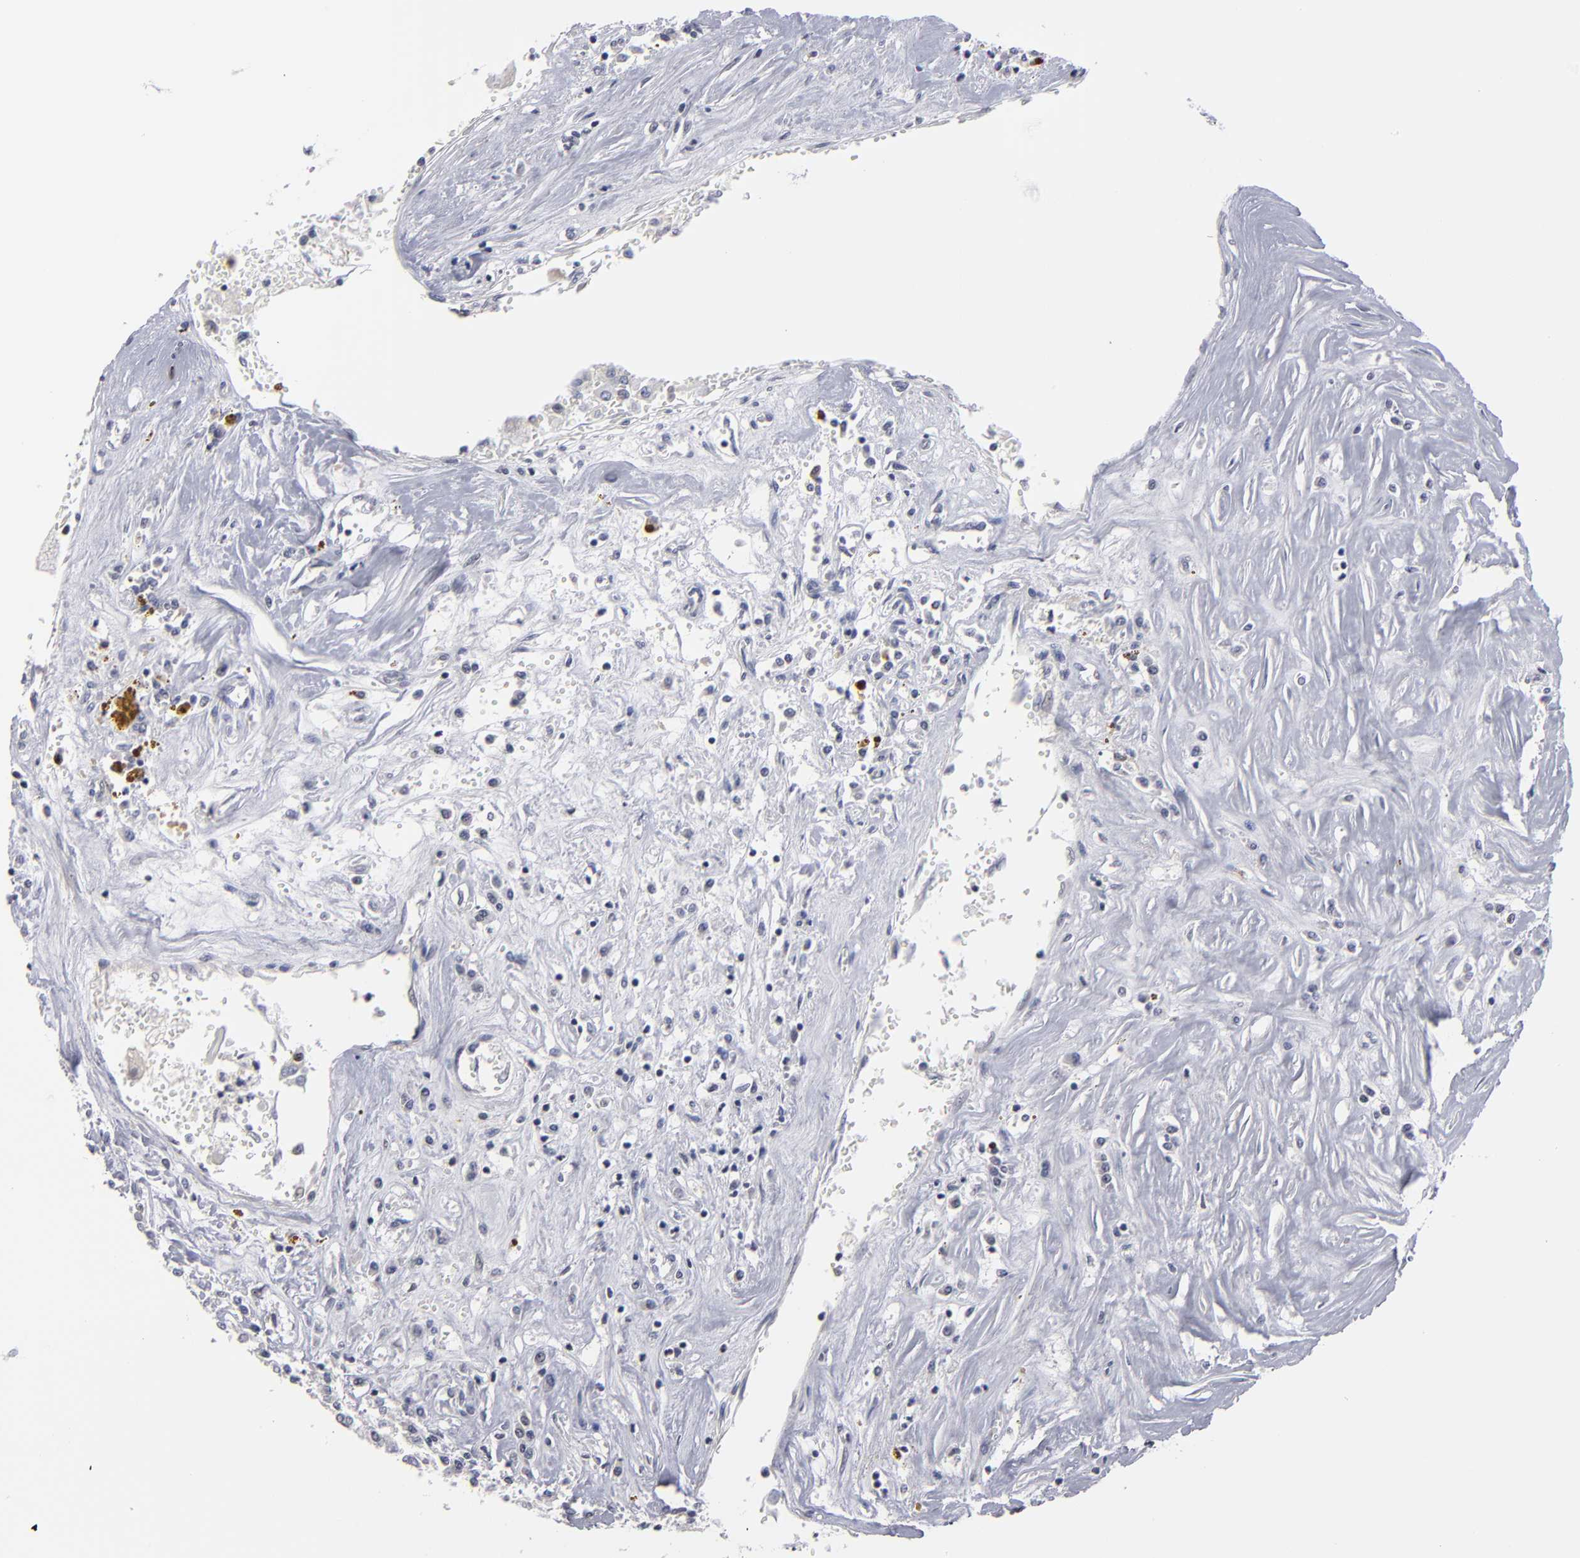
{"staining": {"intensity": "negative", "quantity": "none", "location": "none"}, "tissue": "renal cancer", "cell_type": "Tumor cells", "image_type": "cancer", "snomed": [{"axis": "morphology", "description": "Adenocarcinoma, NOS"}, {"axis": "topography", "description": "Kidney"}], "caption": "Photomicrograph shows no protein expression in tumor cells of adenocarcinoma (renal) tissue.", "gene": "RPH3A", "patient": {"sex": "male", "age": 78}}